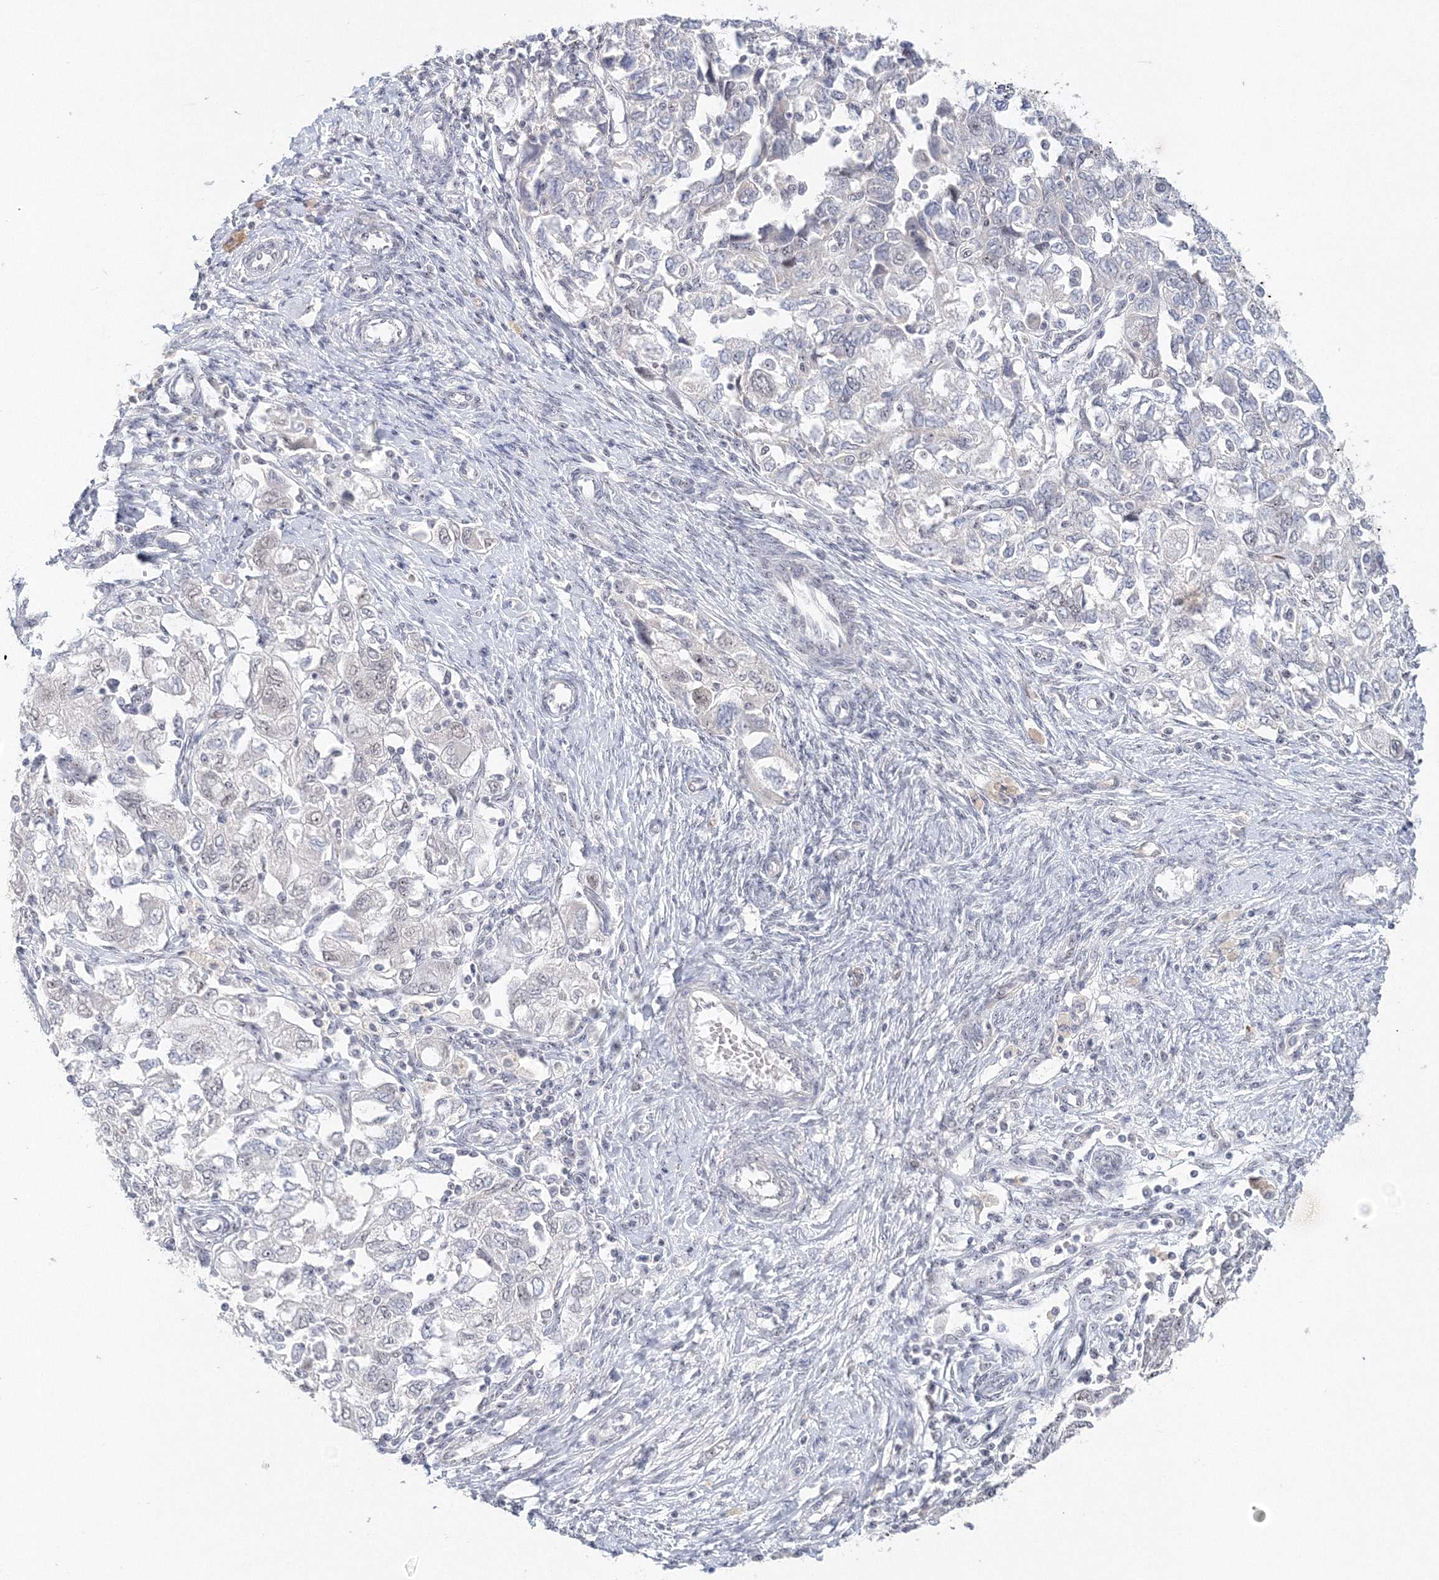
{"staining": {"intensity": "negative", "quantity": "none", "location": "none"}, "tissue": "ovarian cancer", "cell_type": "Tumor cells", "image_type": "cancer", "snomed": [{"axis": "morphology", "description": "Carcinoma, NOS"}, {"axis": "morphology", "description": "Cystadenocarcinoma, serous, NOS"}, {"axis": "topography", "description": "Ovary"}], "caption": "Carcinoma (ovarian) stained for a protein using immunohistochemistry demonstrates no positivity tumor cells.", "gene": "SIRT7", "patient": {"sex": "female", "age": 69}}